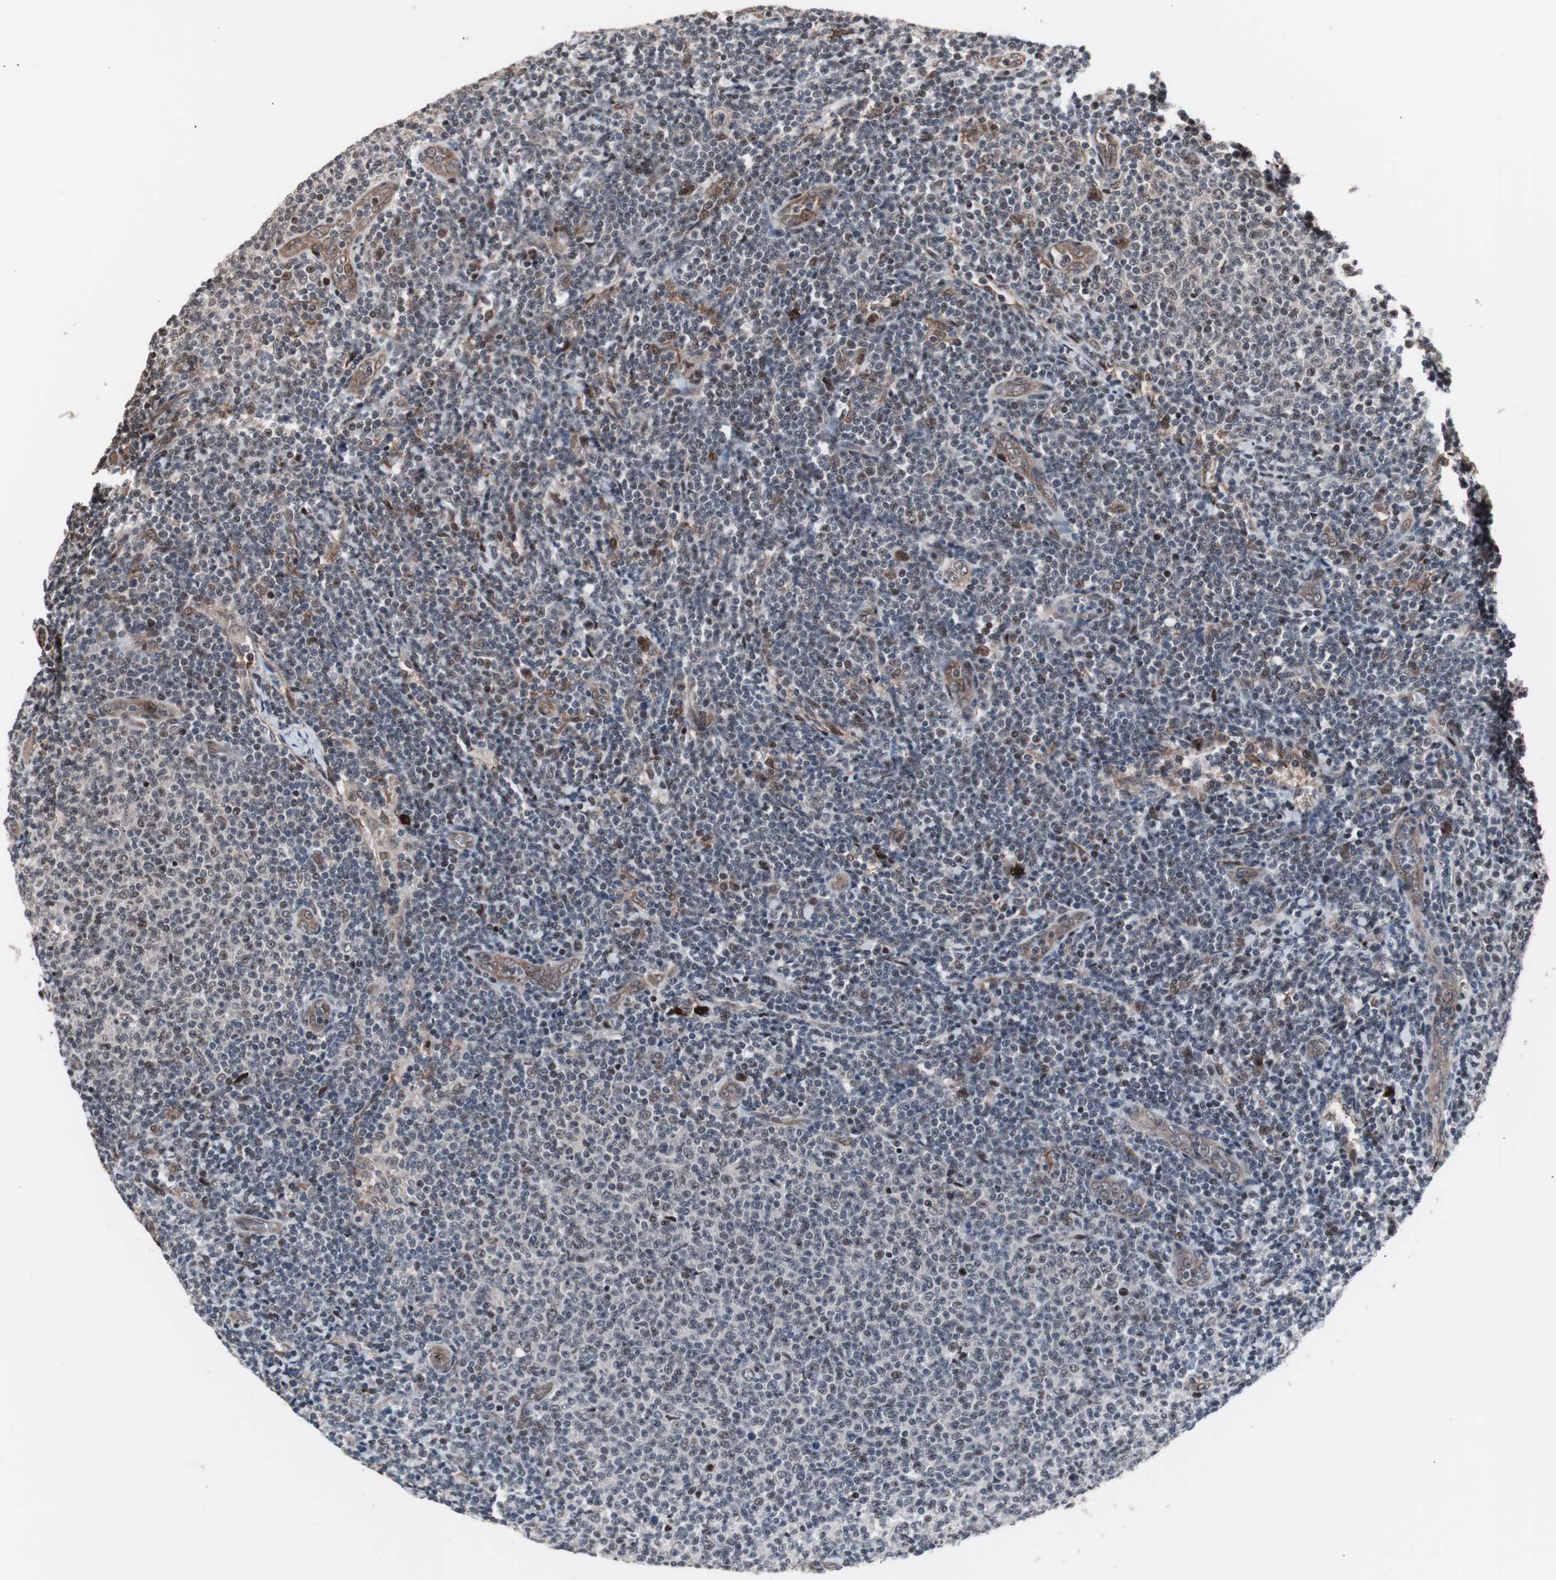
{"staining": {"intensity": "moderate", "quantity": "<25%", "location": "nuclear"}, "tissue": "lymphoma", "cell_type": "Tumor cells", "image_type": "cancer", "snomed": [{"axis": "morphology", "description": "Malignant lymphoma, non-Hodgkin's type, Low grade"}, {"axis": "topography", "description": "Lymph node"}], "caption": "Malignant lymphoma, non-Hodgkin's type (low-grade) stained with DAB (3,3'-diaminobenzidine) immunohistochemistry (IHC) reveals low levels of moderate nuclear staining in about <25% of tumor cells. (IHC, brightfield microscopy, high magnification).", "gene": "POGZ", "patient": {"sex": "male", "age": 66}}